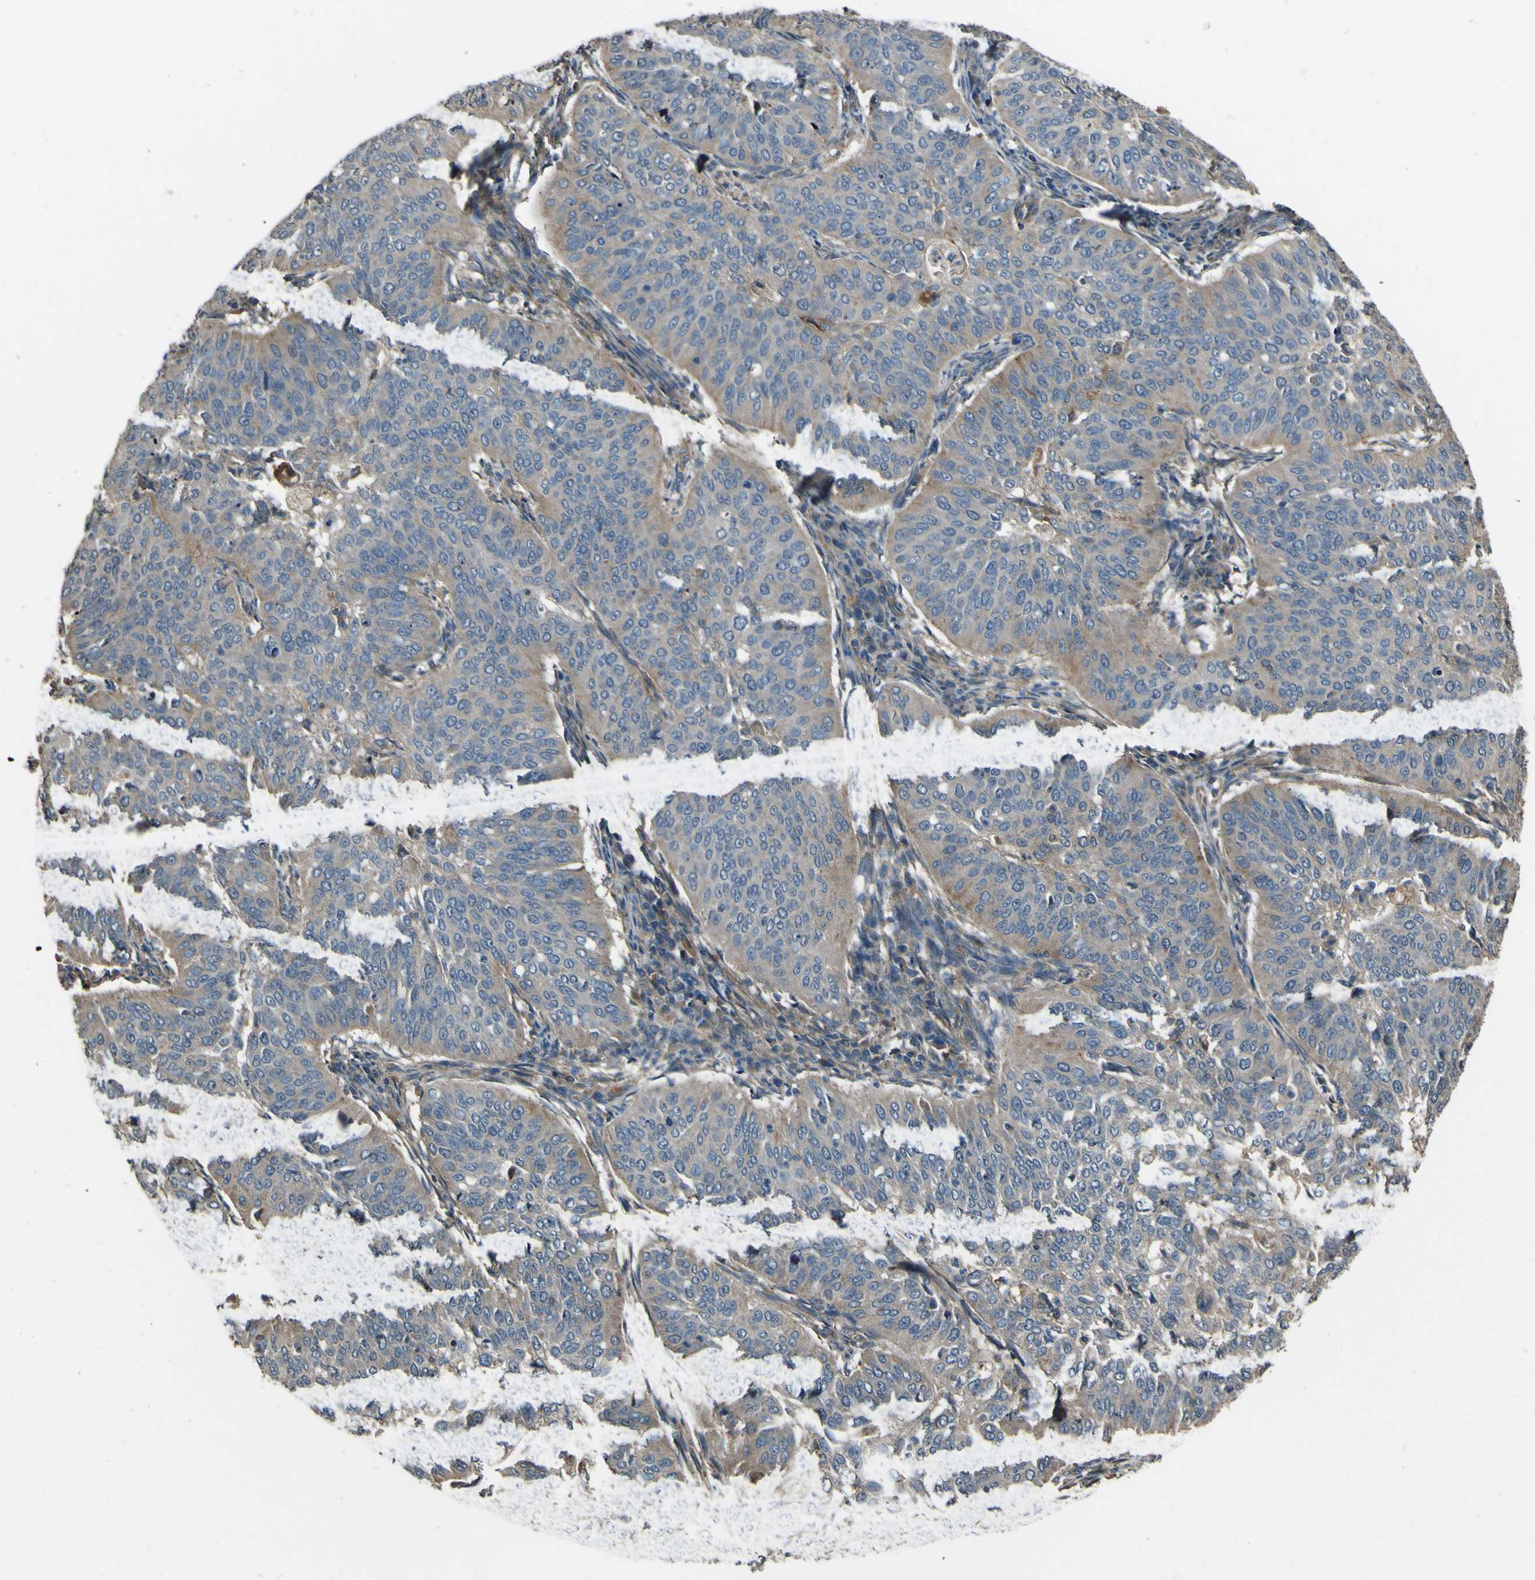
{"staining": {"intensity": "weak", "quantity": ">75%", "location": "cytoplasmic/membranous"}, "tissue": "cervical cancer", "cell_type": "Tumor cells", "image_type": "cancer", "snomed": [{"axis": "morphology", "description": "Normal tissue, NOS"}, {"axis": "morphology", "description": "Squamous cell carcinoma, NOS"}, {"axis": "topography", "description": "Cervix"}], "caption": "This image displays cervical cancer stained with IHC to label a protein in brown. The cytoplasmic/membranous of tumor cells show weak positivity for the protein. Nuclei are counter-stained blue.", "gene": "NAALADL2", "patient": {"sex": "female", "age": 39}}